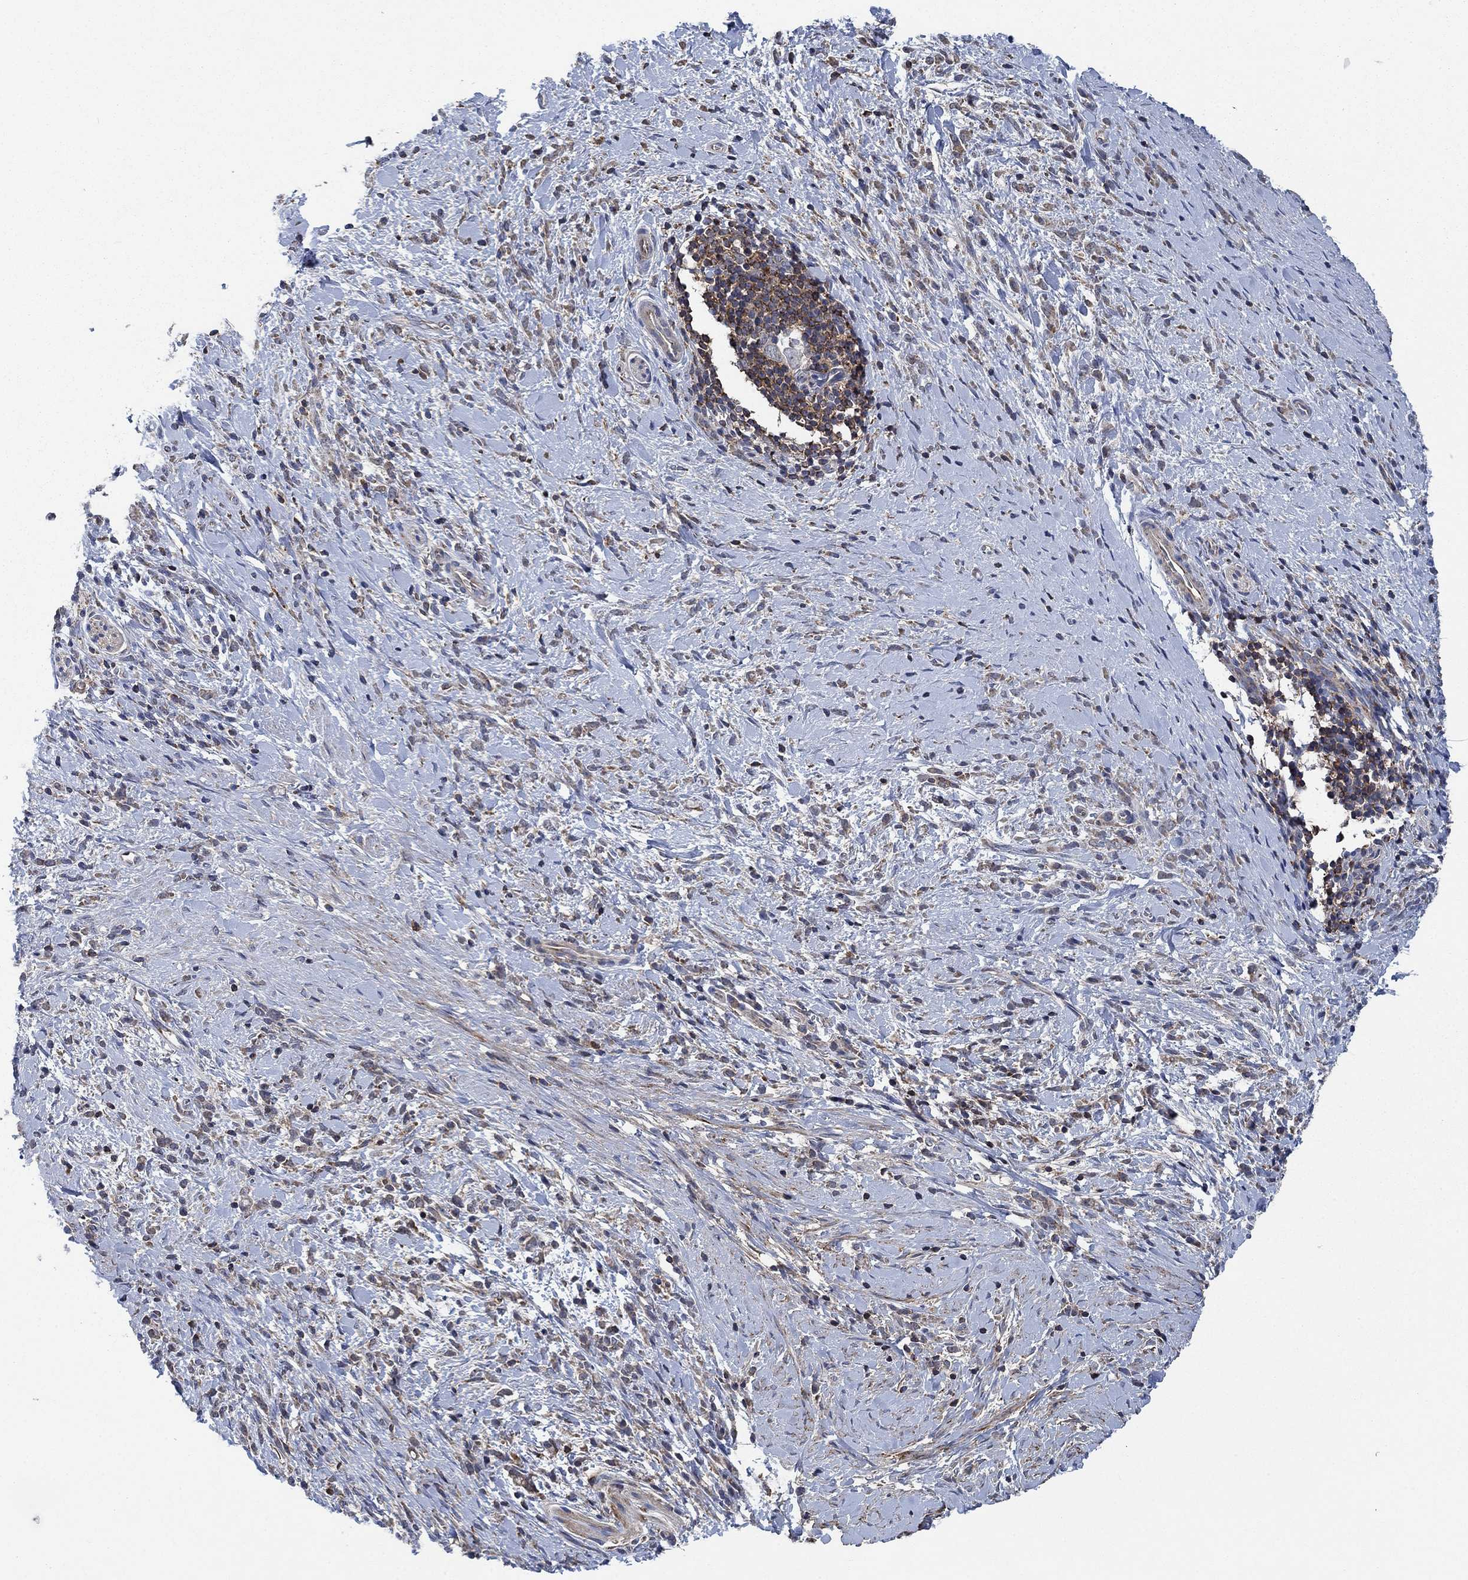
{"staining": {"intensity": "moderate", "quantity": "25%-75%", "location": "cytoplasmic/membranous"}, "tissue": "stomach cancer", "cell_type": "Tumor cells", "image_type": "cancer", "snomed": [{"axis": "morphology", "description": "Adenocarcinoma, NOS"}, {"axis": "topography", "description": "Stomach"}], "caption": "The image exhibits immunohistochemical staining of adenocarcinoma (stomach). There is moderate cytoplasmic/membranous expression is present in approximately 25%-75% of tumor cells. Using DAB (3,3'-diaminobenzidine) (brown) and hematoxylin (blue) stains, captured at high magnification using brightfield microscopy.", "gene": "STXBP6", "patient": {"sex": "female", "age": 57}}